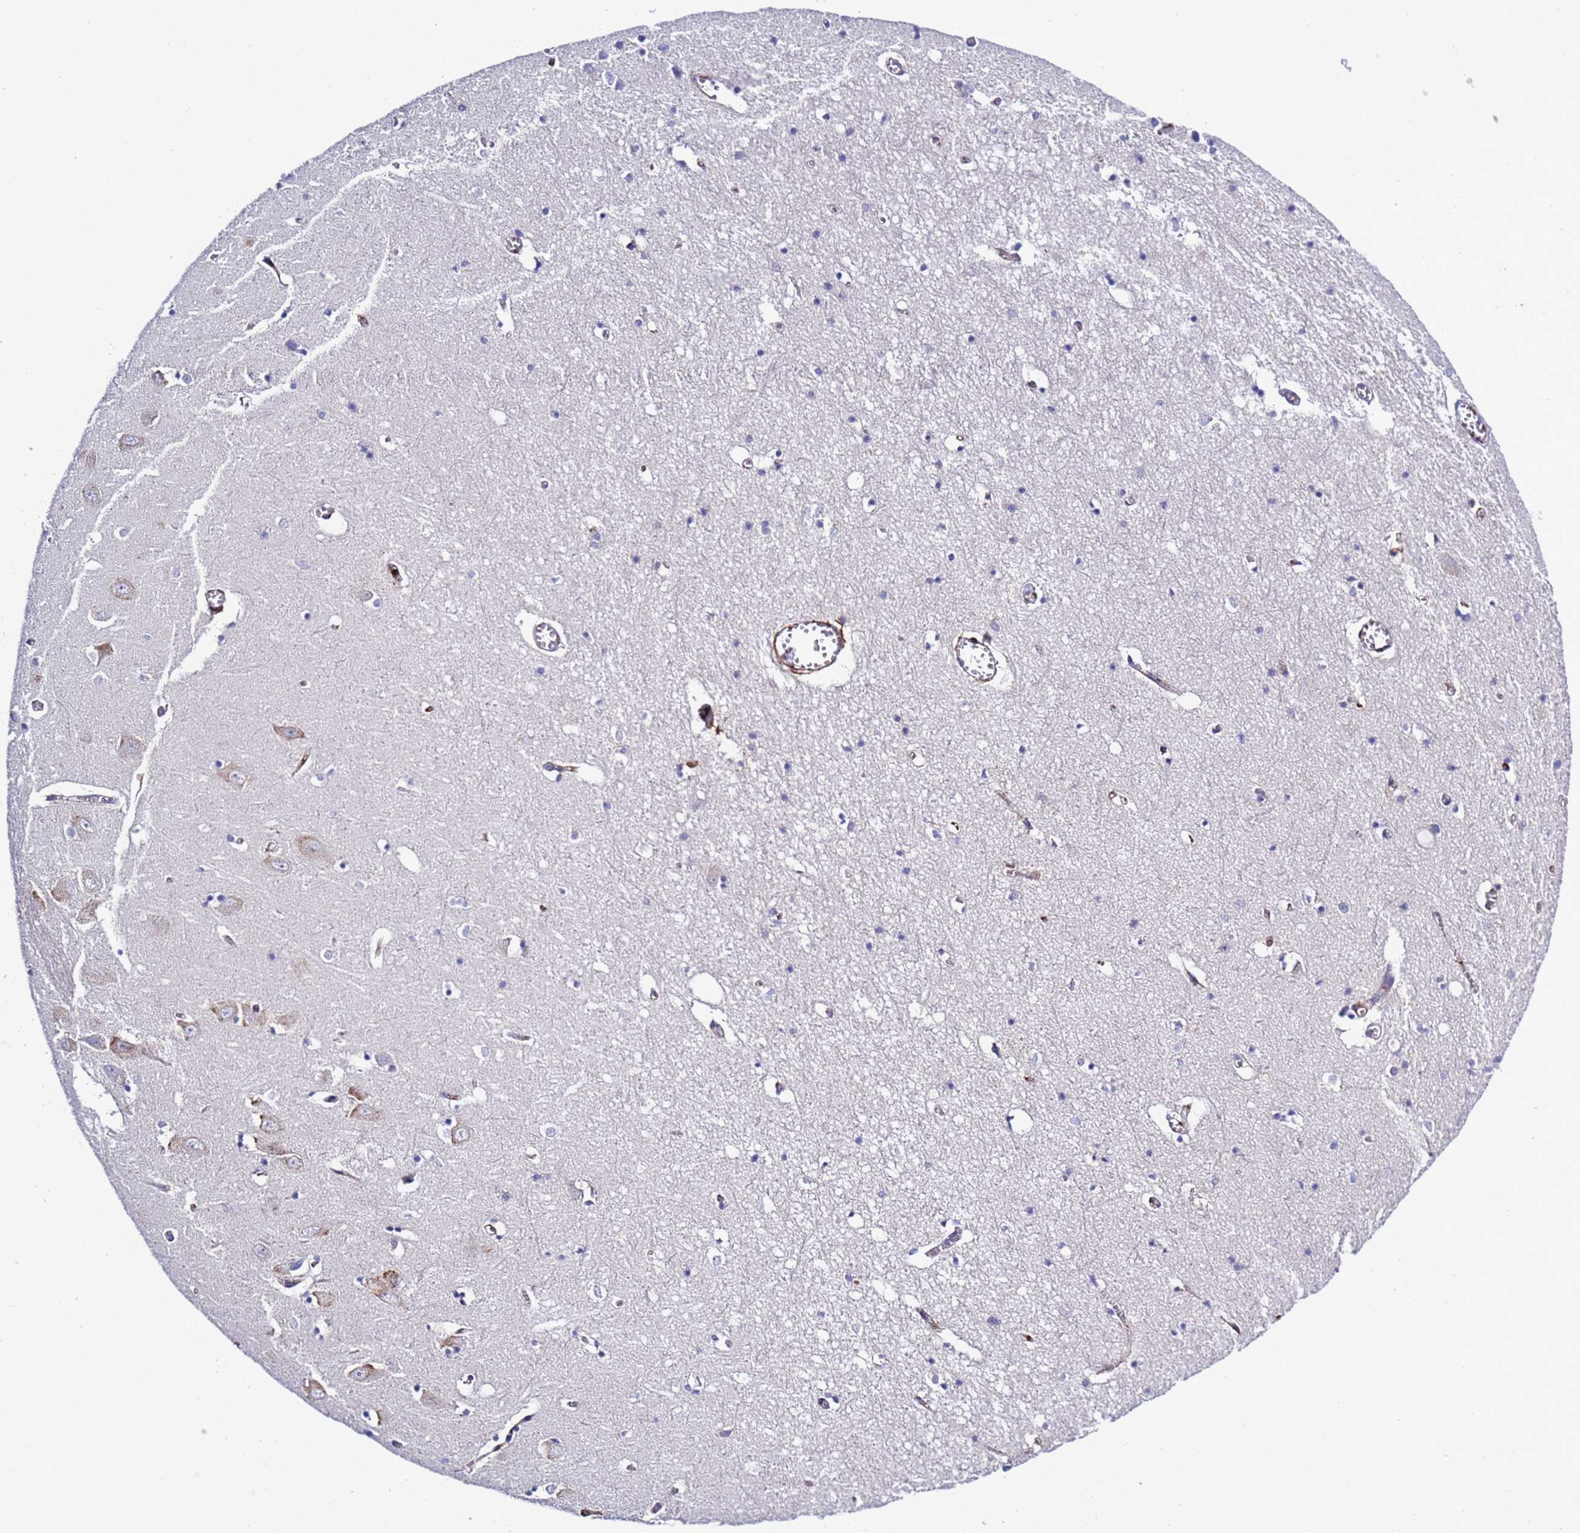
{"staining": {"intensity": "negative", "quantity": "none", "location": "none"}, "tissue": "hippocampus", "cell_type": "Glial cells", "image_type": "normal", "snomed": [{"axis": "morphology", "description": "Normal tissue, NOS"}, {"axis": "topography", "description": "Hippocampus"}], "caption": "Immunohistochemical staining of unremarkable human hippocampus shows no significant expression in glial cells.", "gene": "C4orf46", "patient": {"sex": "male", "age": 70}}